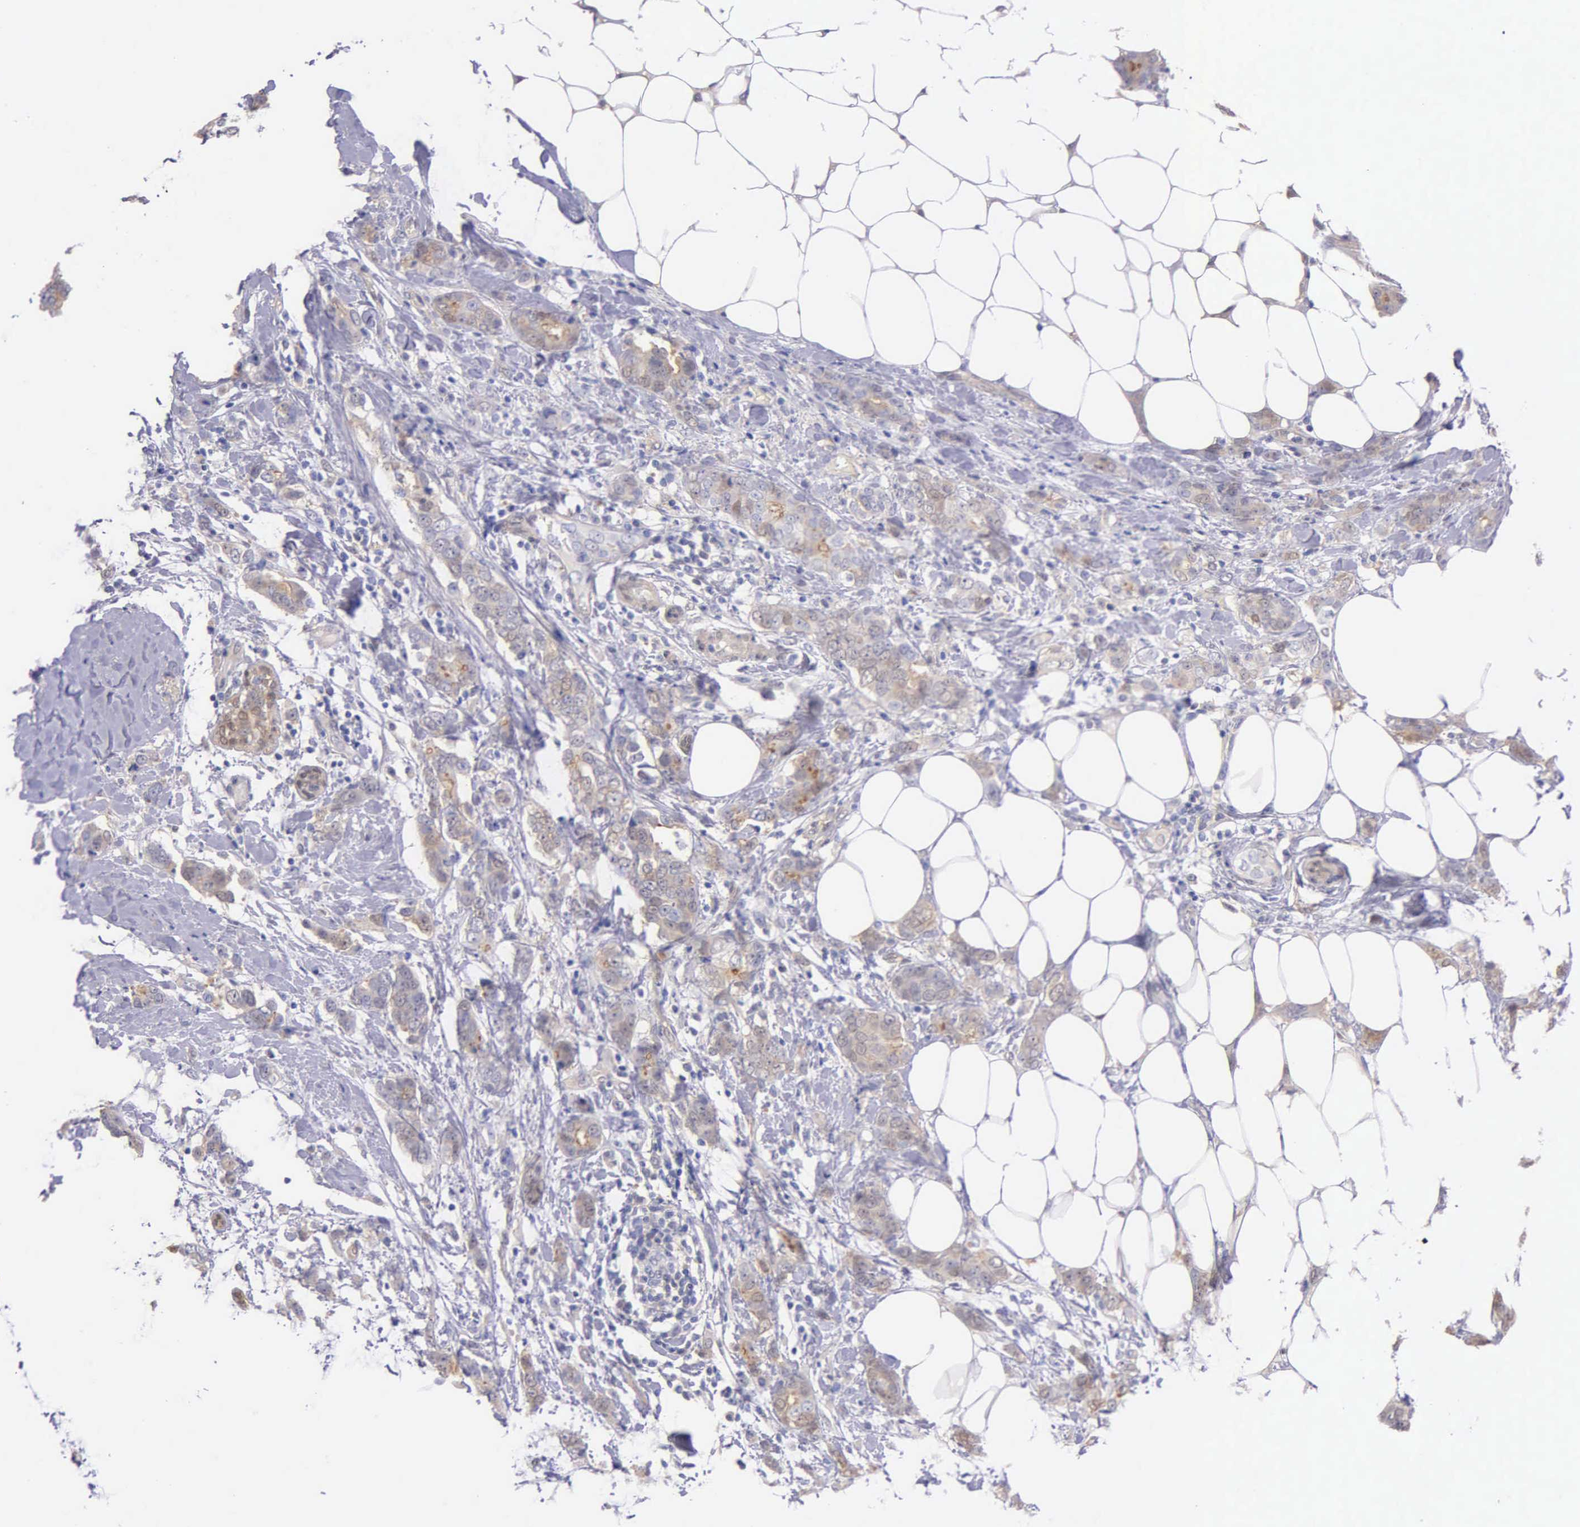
{"staining": {"intensity": "weak", "quantity": "<25%", "location": "cytoplasmic/membranous"}, "tissue": "breast cancer", "cell_type": "Tumor cells", "image_type": "cancer", "snomed": [{"axis": "morphology", "description": "Duct carcinoma"}, {"axis": "topography", "description": "Breast"}], "caption": "The immunohistochemistry (IHC) micrograph has no significant expression in tumor cells of infiltrating ductal carcinoma (breast) tissue.", "gene": "GSTT2", "patient": {"sex": "female", "age": 53}}